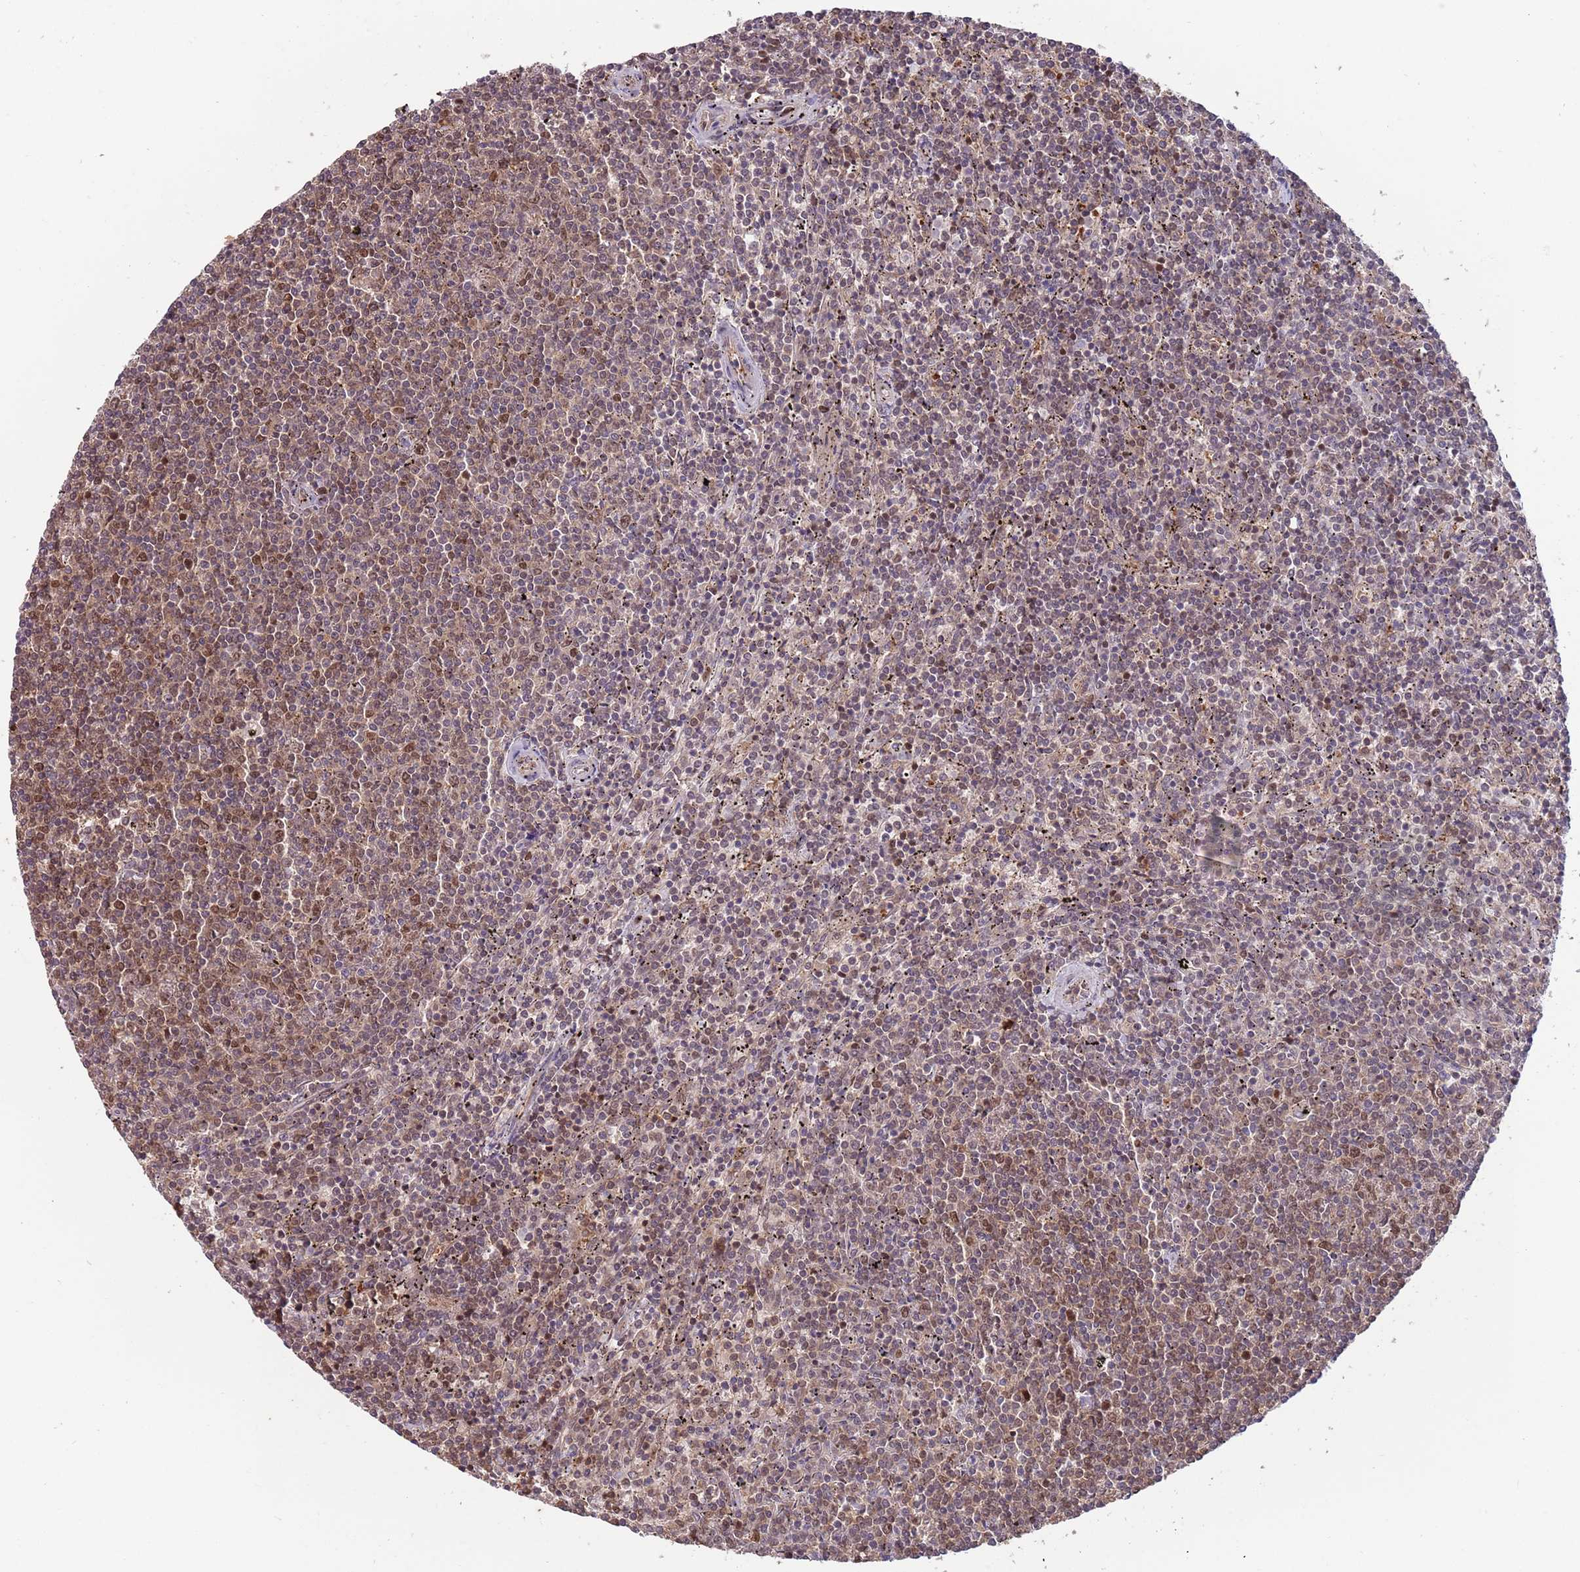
{"staining": {"intensity": "moderate", "quantity": "<25%", "location": "nuclear"}, "tissue": "lymphoma", "cell_type": "Tumor cells", "image_type": "cancer", "snomed": [{"axis": "morphology", "description": "Malignant lymphoma, non-Hodgkin's type, Low grade"}, {"axis": "topography", "description": "Spleen"}], "caption": "Moderate nuclear protein positivity is seen in approximately <25% of tumor cells in low-grade malignant lymphoma, non-Hodgkin's type. (Stains: DAB in brown, nuclei in blue, Microscopy: brightfield microscopy at high magnification).", "gene": "SALL1", "patient": {"sex": "female", "age": 50}}